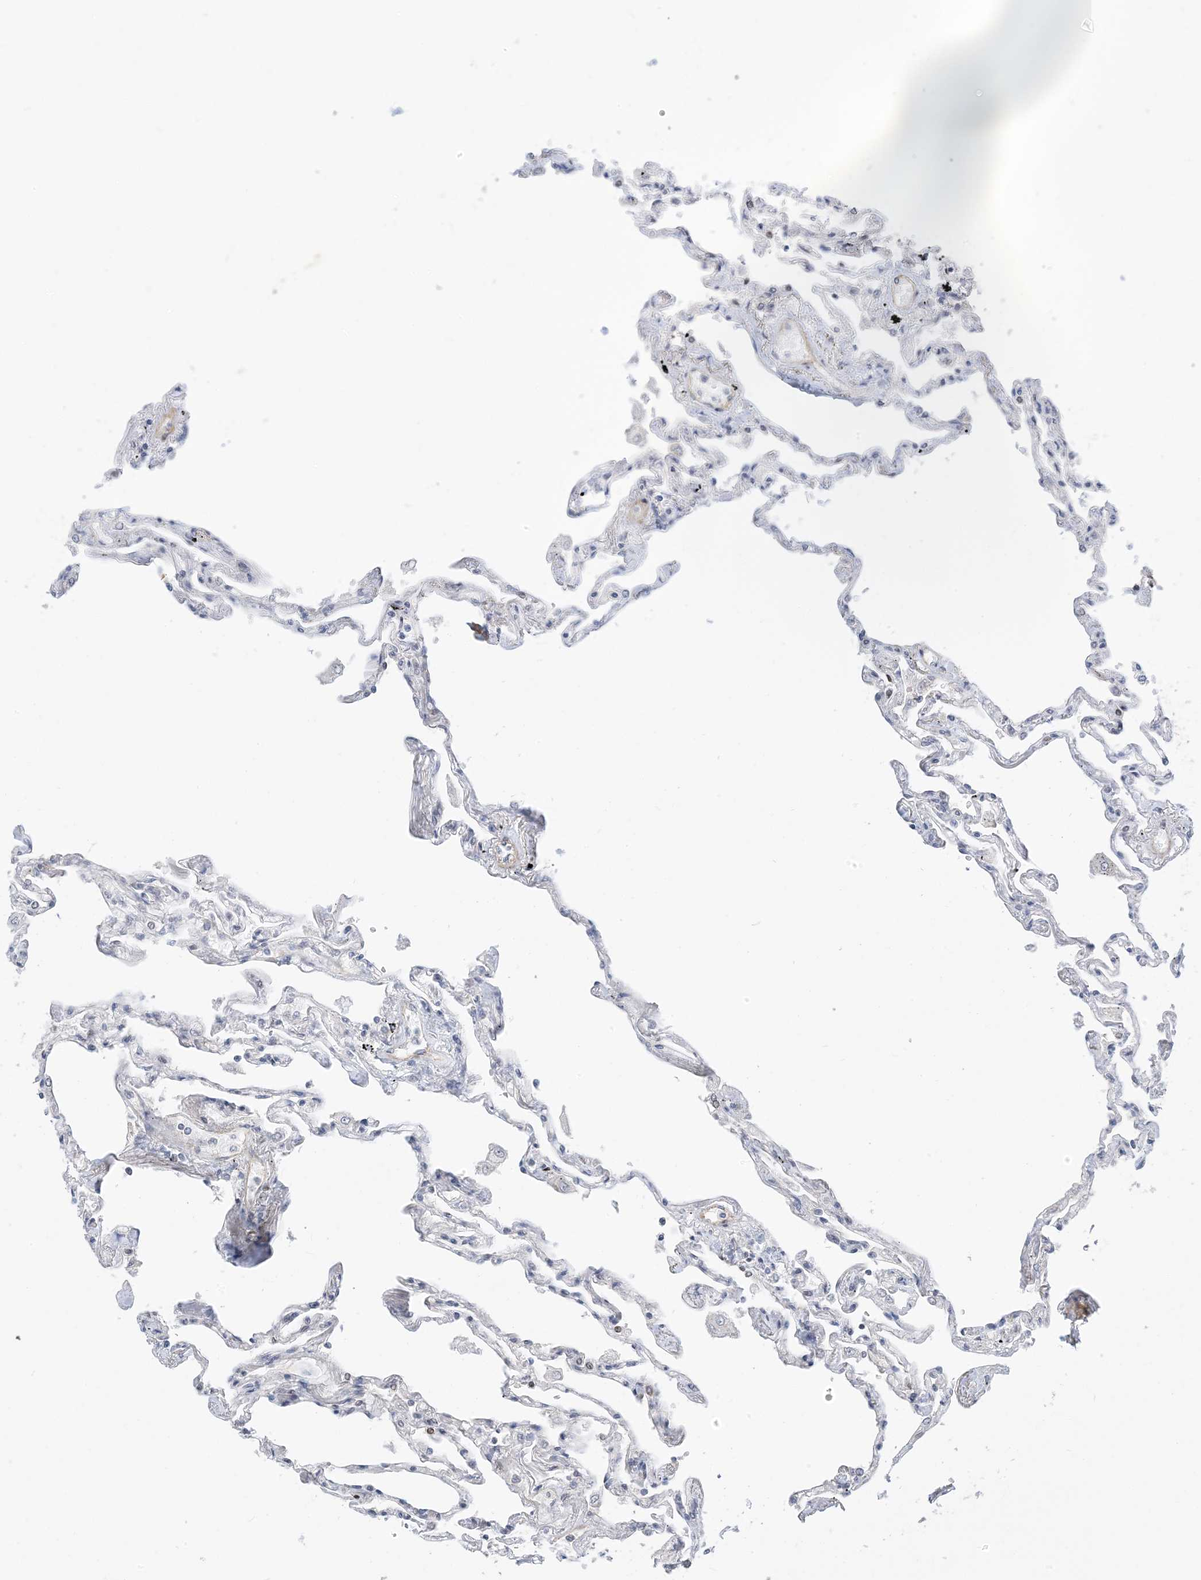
{"staining": {"intensity": "negative", "quantity": "none", "location": "none"}, "tissue": "lung", "cell_type": "Alveolar cells", "image_type": "normal", "snomed": [{"axis": "morphology", "description": "Normal tissue, NOS"}, {"axis": "topography", "description": "Lung"}], "caption": "High power microscopy micrograph of an immunohistochemistry (IHC) histopathology image of normal lung, revealing no significant staining in alveolar cells.", "gene": "IL36B", "patient": {"sex": "female", "age": 67}}